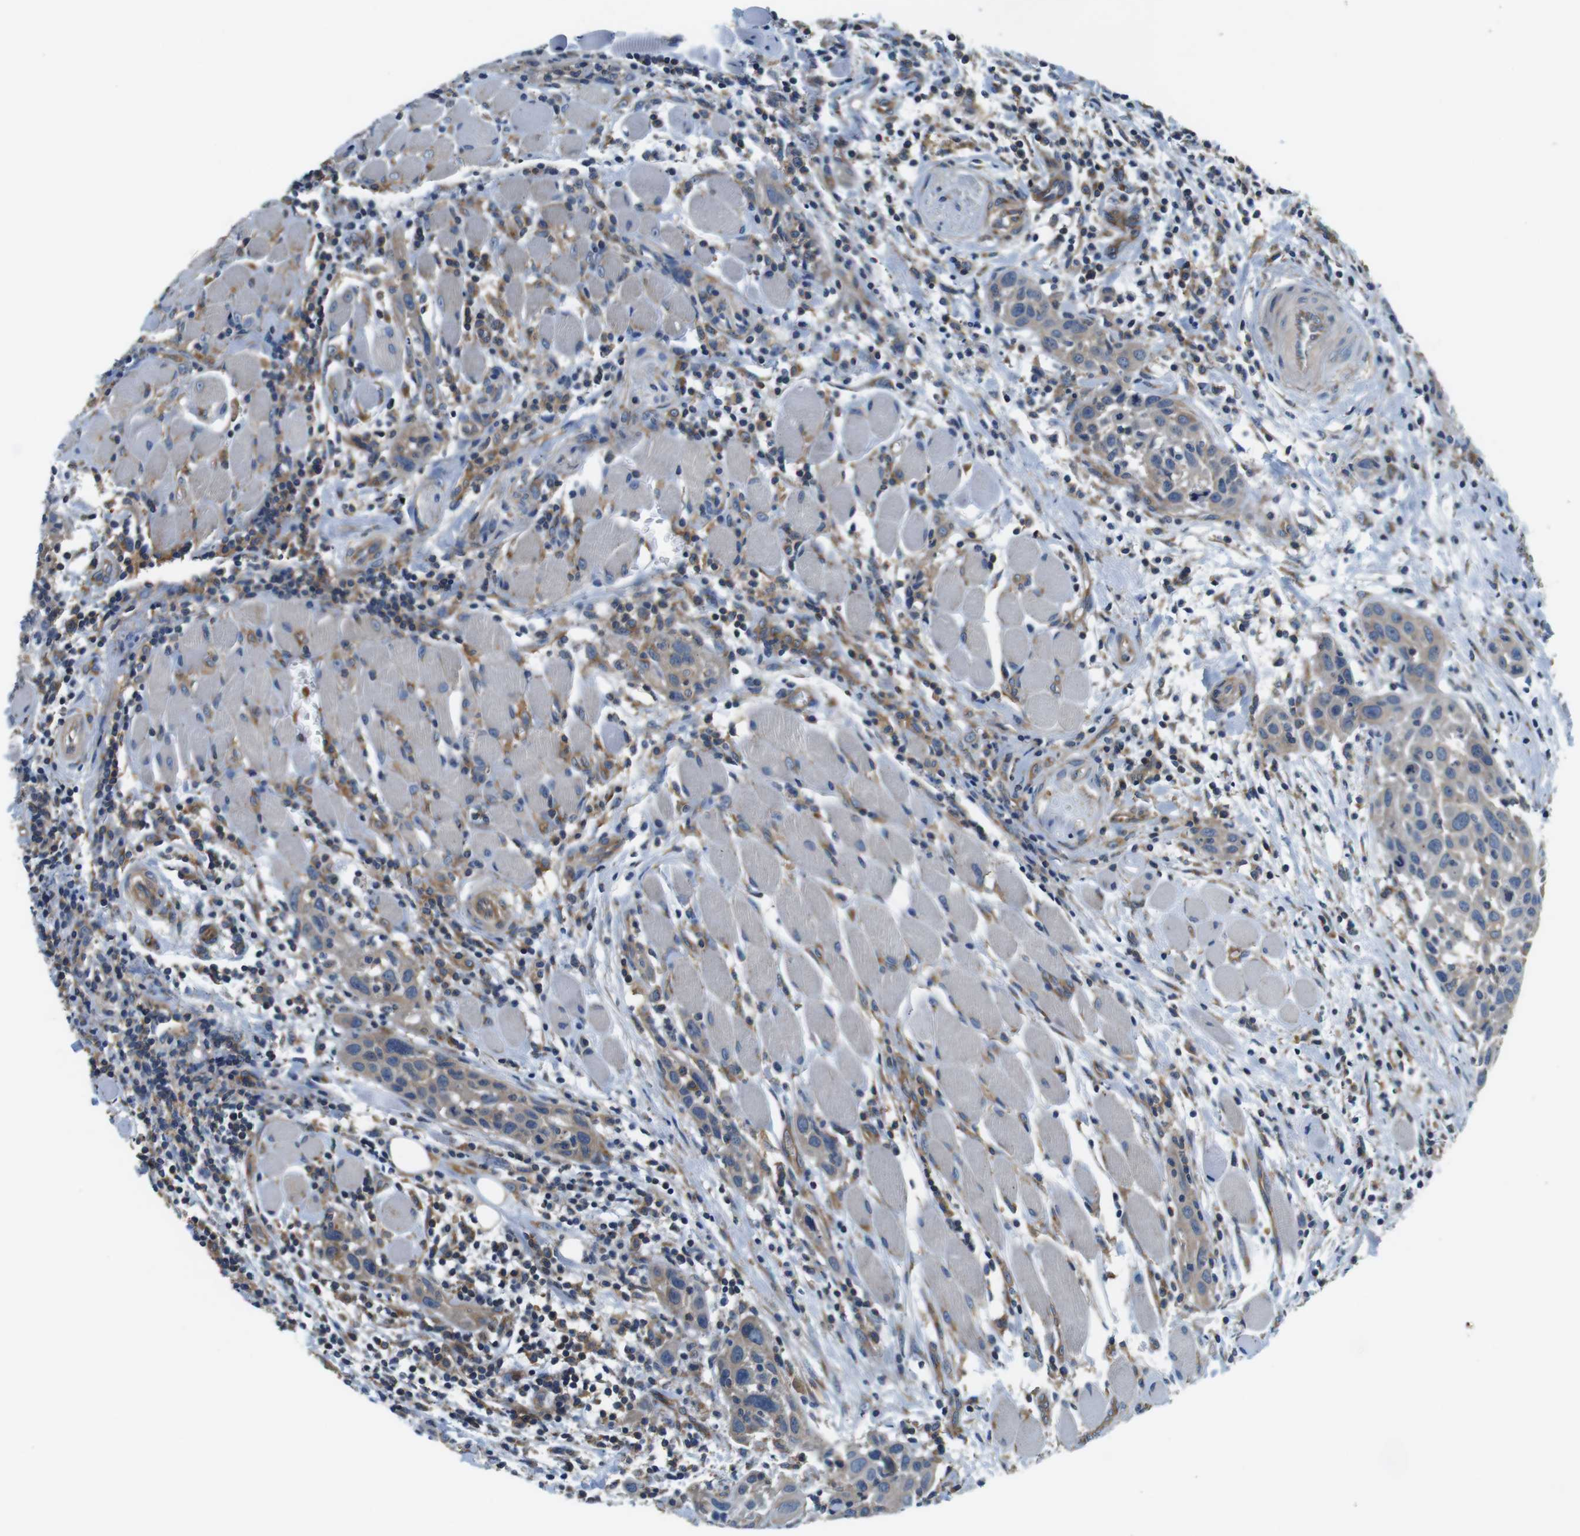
{"staining": {"intensity": "weak", "quantity": ">75%", "location": "cytoplasmic/membranous"}, "tissue": "head and neck cancer", "cell_type": "Tumor cells", "image_type": "cancer", "snomed": [{"axis": "morphology", "description": "Squamous cell carcinoma, NOS"}, {"axis": "topography", "description": "Oral tissue"}, {"axis": "topography", "description": "Head-Neck"}], "caption": "Immunohistochemical staining of human head and neck cancer (squamous cell carcinoma) reveals low levels of weak cytoplasmic/membranous protein expression in approximately >75% of tumor cells.", "gene": "DENND4C", "patient": {"sex": "female", "age": 50}}